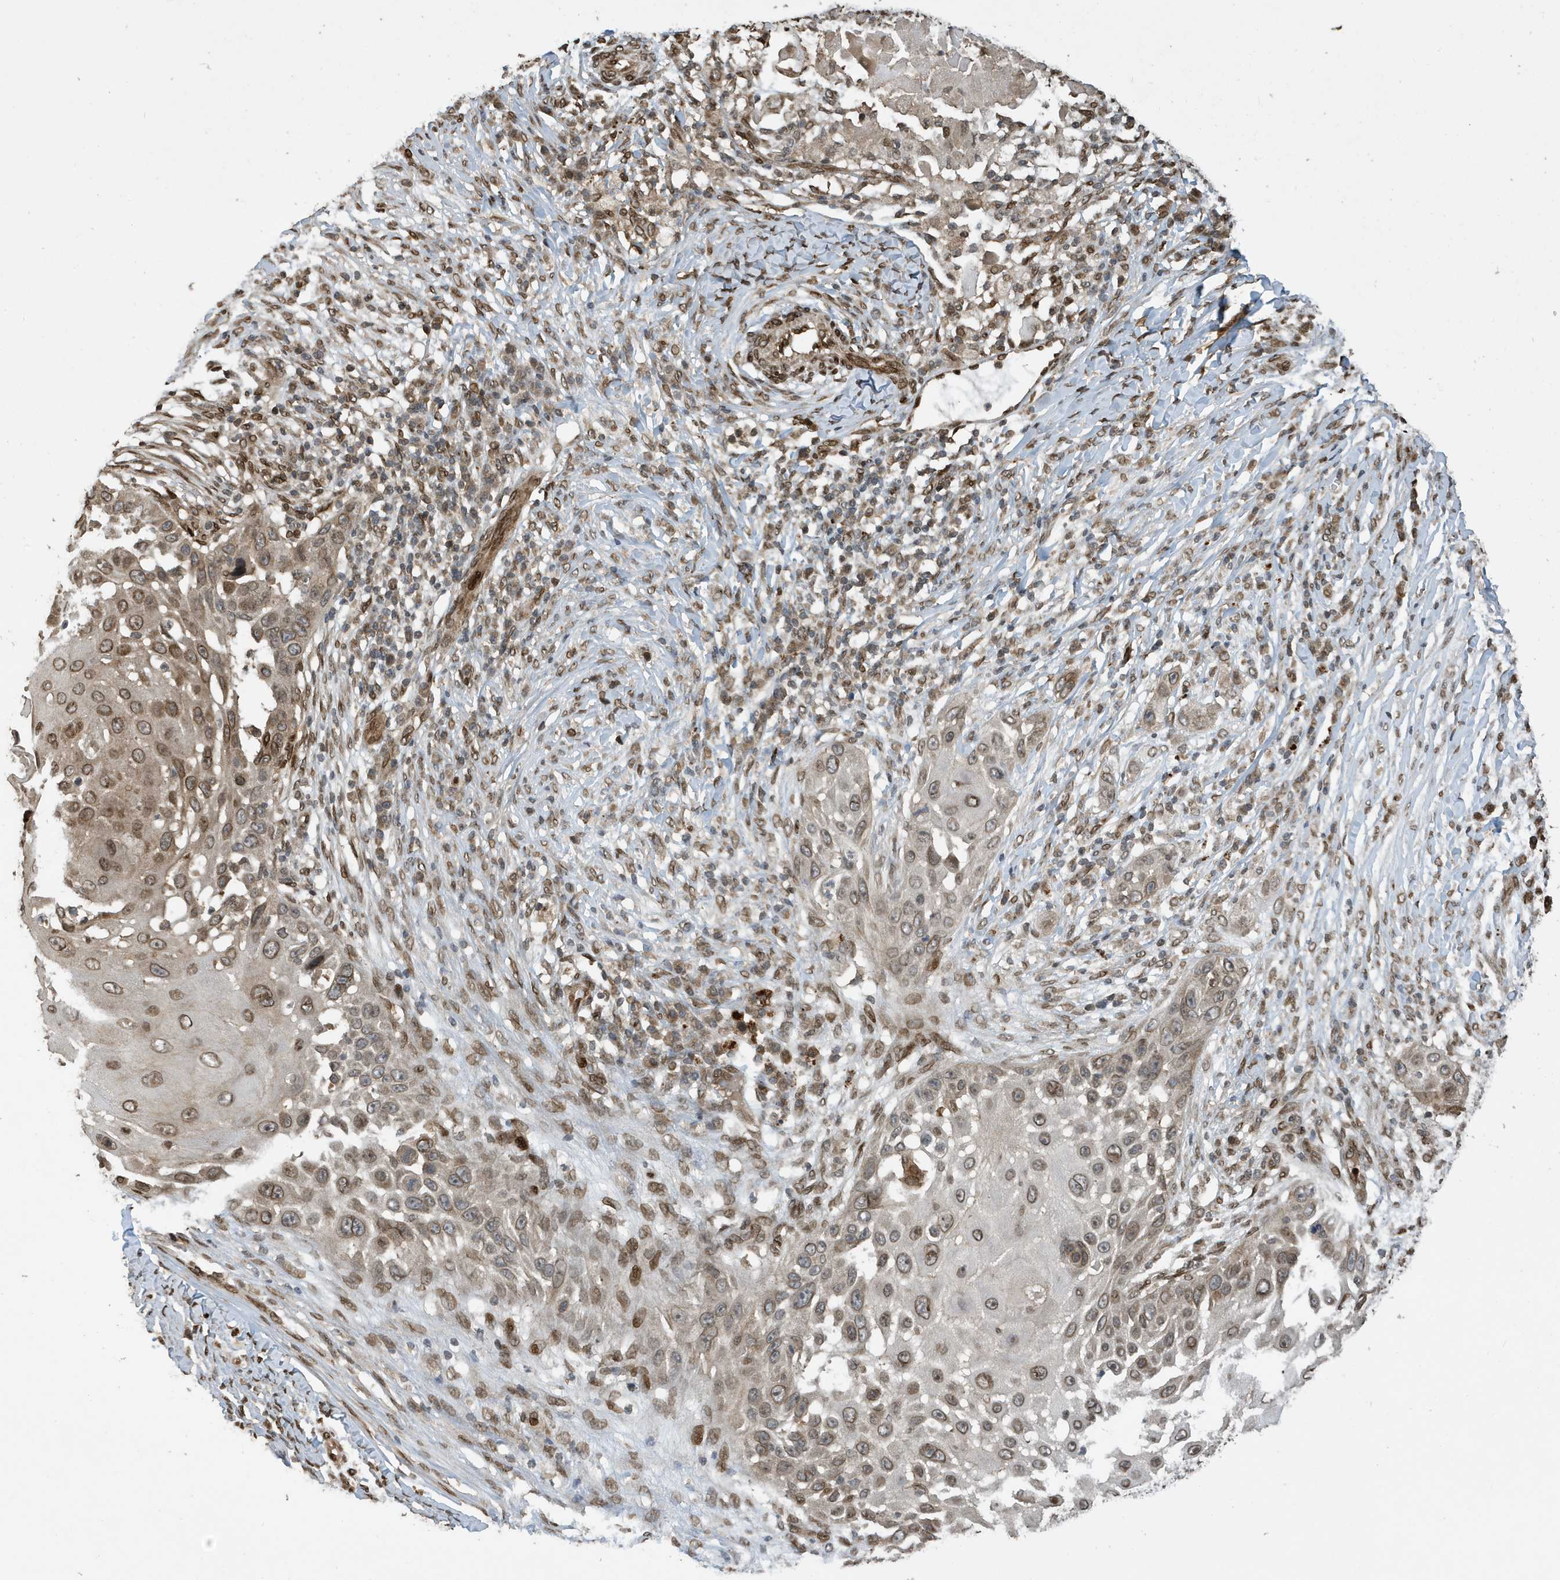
{"staining": {"intensity": "weak", "quantity": ">75%", "location": "cytoplasmic/membranous,nuclear"}, "tissue": "skin cancer", "cell_type": "Tumor cells", "image_type": "cancer", "snomed": [{"axis": "morphology", "description": "Squamous cell carcinoma, NOS"}, {"axis": "topography", "description": "Skin"}], "caption": "DAB immunohistochemical staining of skin squamous cell carcinoma reveals weak cytoplasmic/membranous and nuclear protein positivity in approximately >75% of tumor cells.", "gene": "DUSP18", "patient": {"sex": "female", "age": 44}}